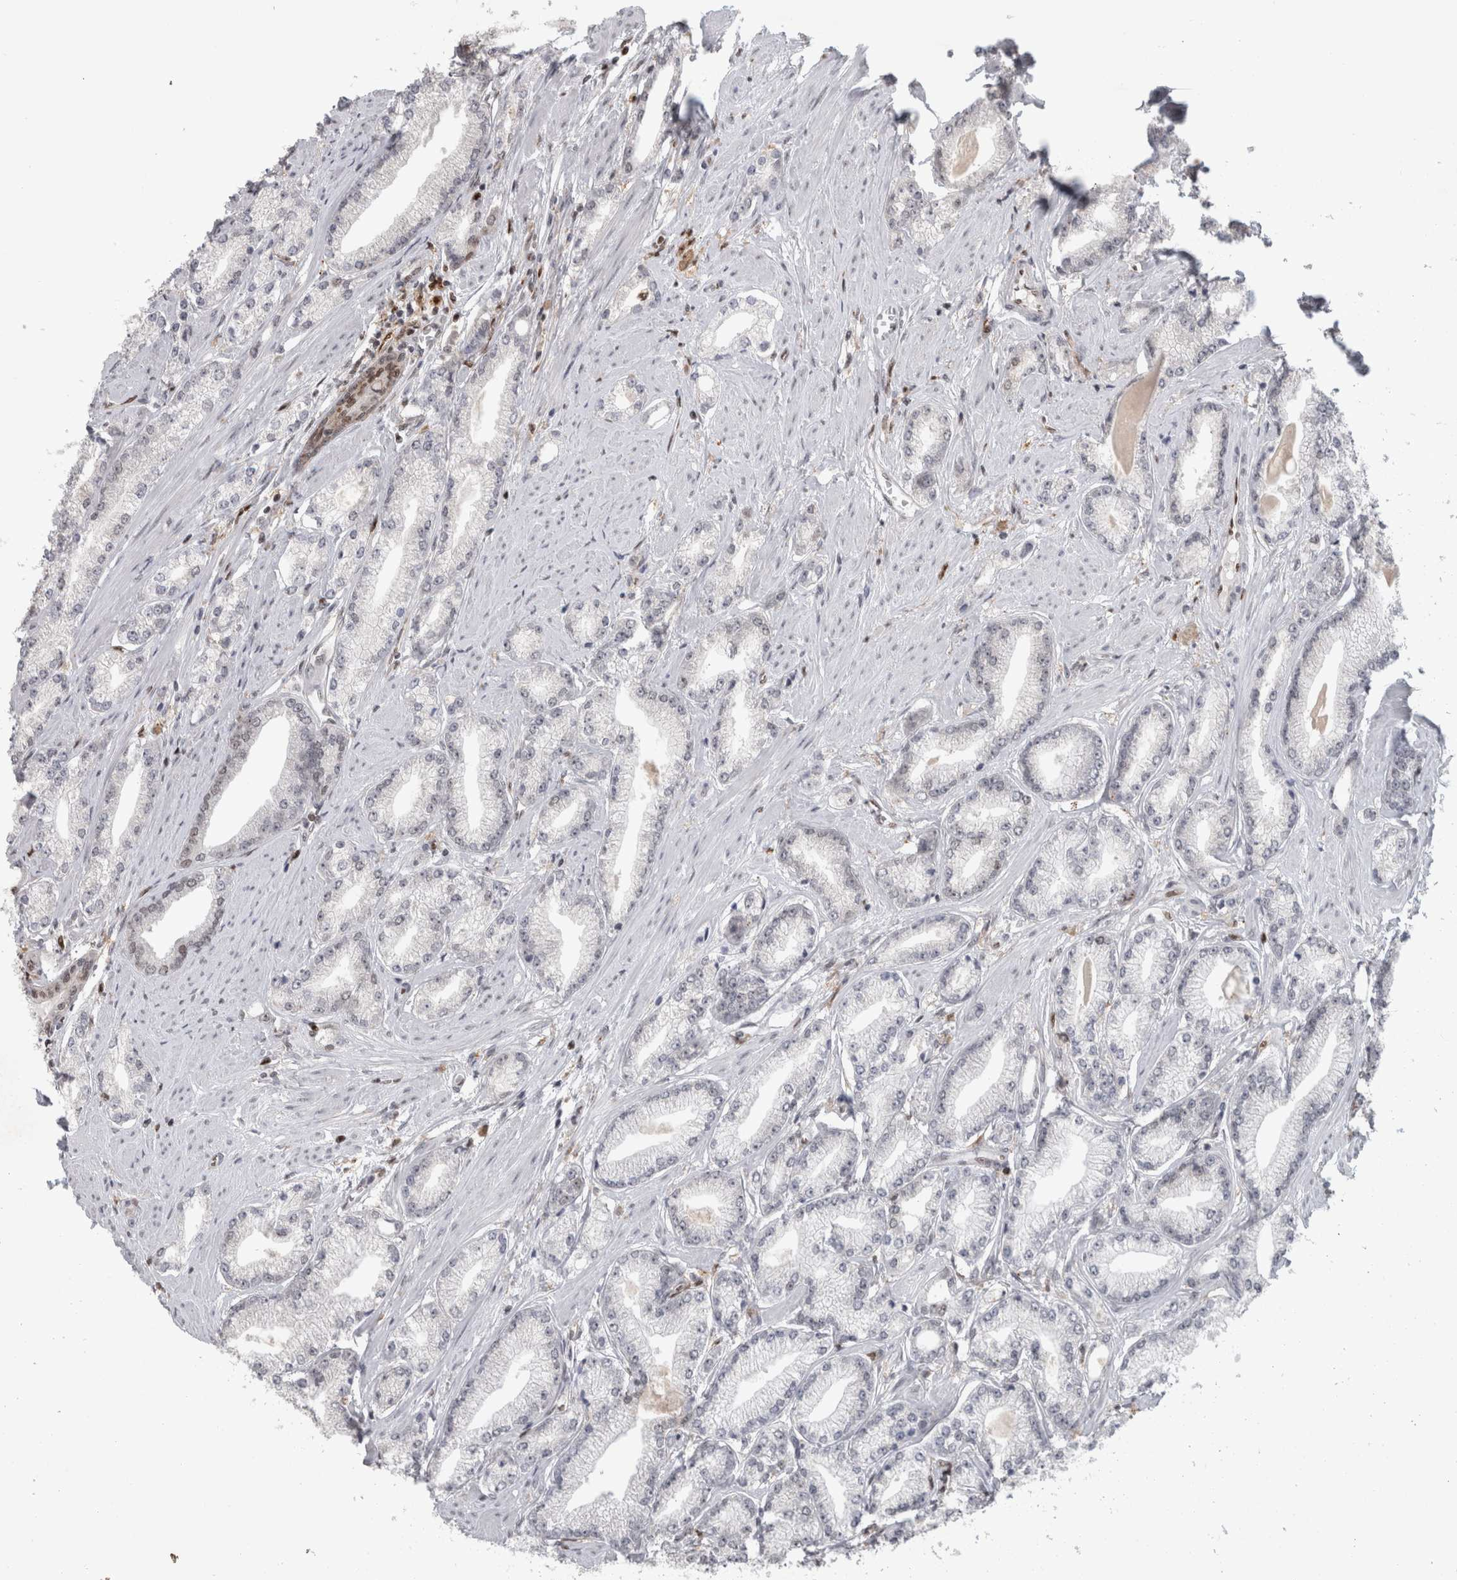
{"staining": {"intensity": "negative", "quantity": "none", "location": "none"}, "tissue": "prostate cancer", "cell_type": "Tumor cells", "image_type": "cancer", "snomed": [{"axis": "morphology", "description": "Adenocarcinoma, Low grade"}, {"axis": "topography", "description": "Prostate"}], "caption": "Prostate cancer (adenocarcinoma (low-grade)) was stained to show a protein in brown. There is no significant expression in tumor cells.", "gene": "SRARP", "patient": {"sex": "male", "age": 62}}